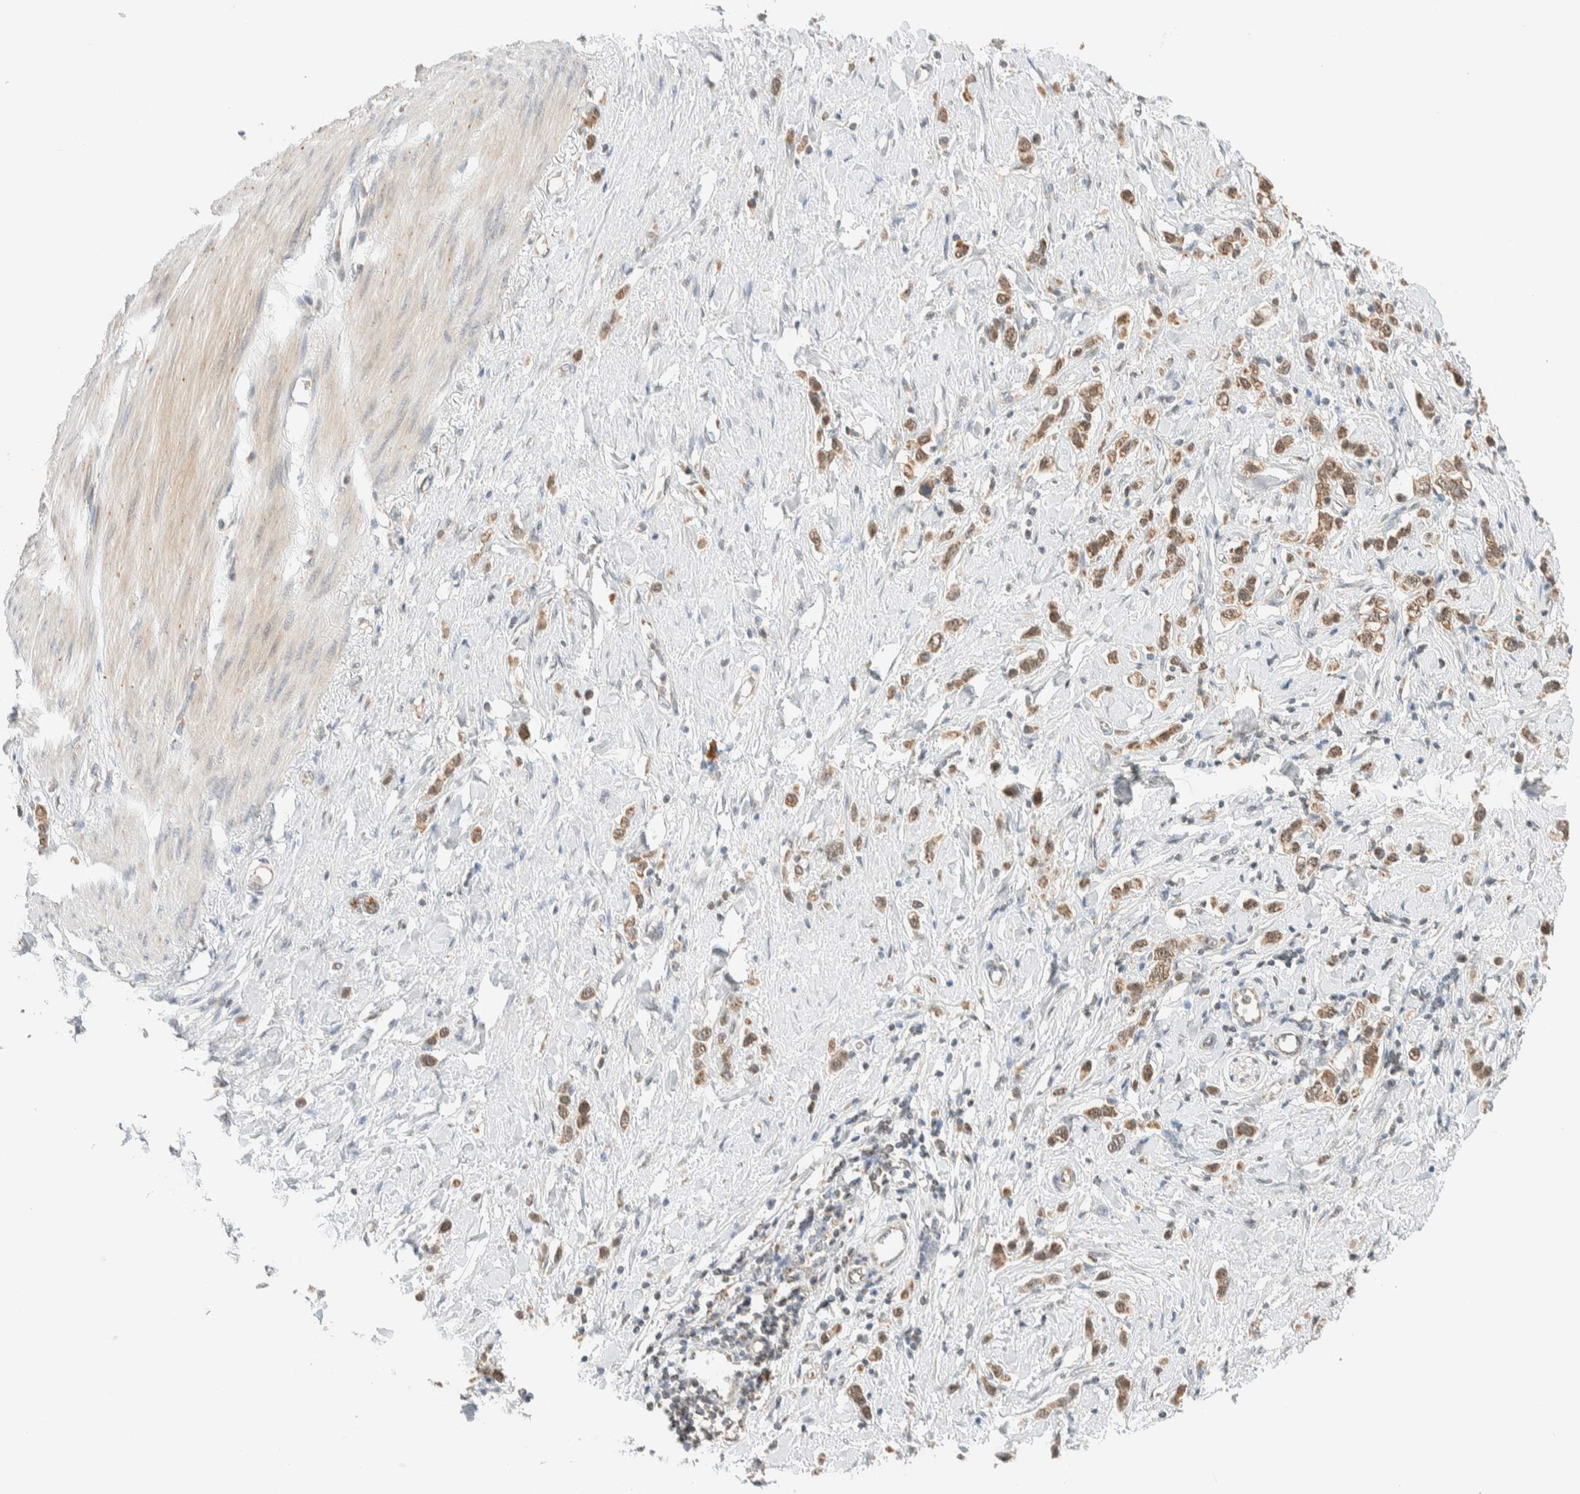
{"staining": {"intensity": "moderate", "quantity": ">75%", "location": "cytoplasmic/membranous"}, "tissue": "stomach cancer", "cell_type": "Tumor cells", "image_type": "cancer", "snomed": [{"axis": "morphology", "description": "Adenocarcinoma, NOS"}, {"axis": "topography", "description": "Stomach"}], "caption": "Stomach cancer was stained to show a protein in brown. There is medium levels of moderate cytoplasmic/membranous expression in about >75% of tumor cells.", "gene": "MRPL41", "patient": {"sex": "female", "age": 65}}